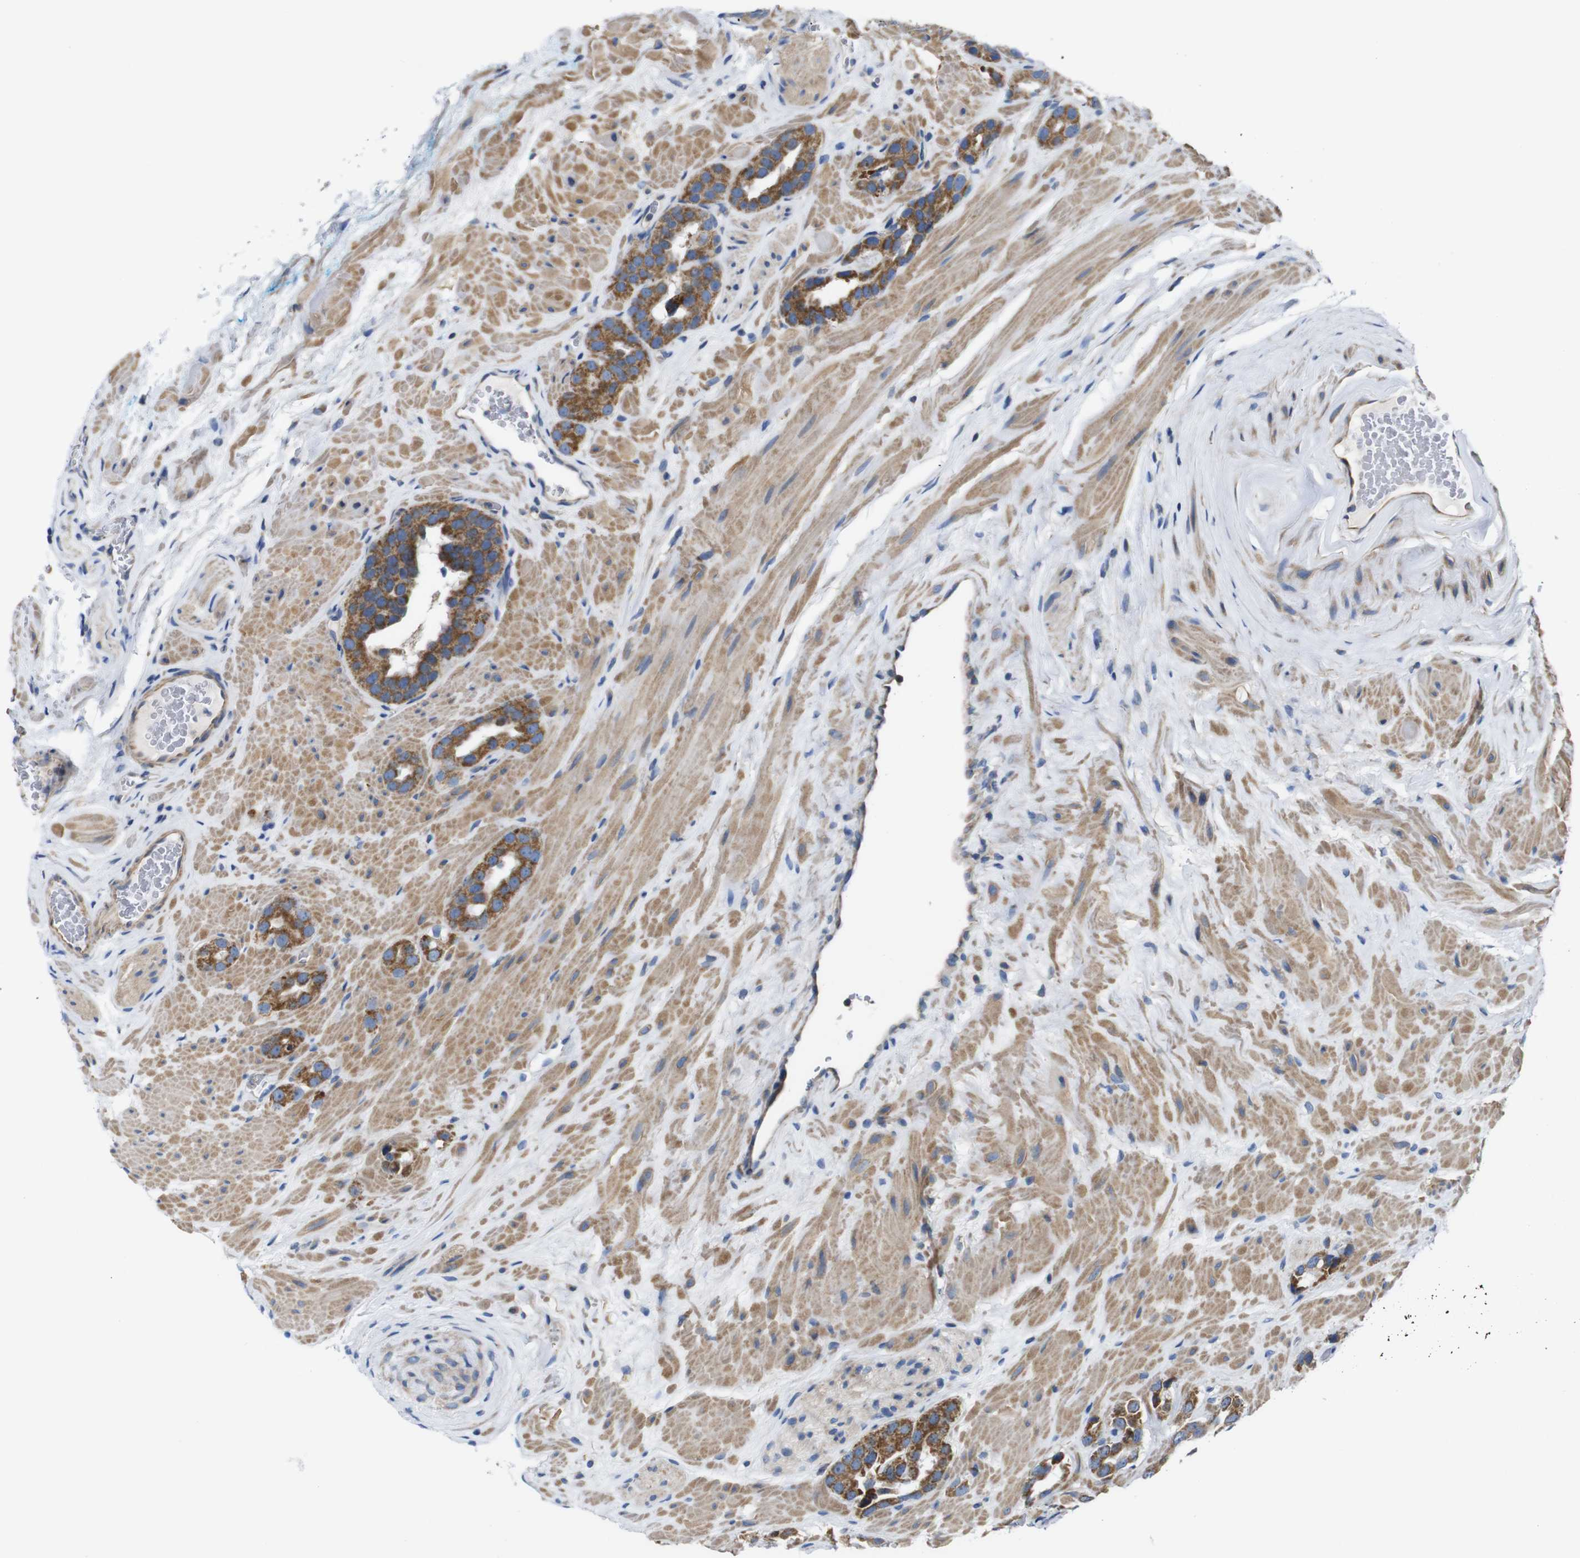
{"staining": {"intensity": "moderate", "quantity": ">75%", "location": "cytoplasmic/membranous"}, "tissue": "prostate cancer", "cell_type": "Tumor cells", "image_type": "cancer", "snomed": [{"axis": "morphology", "description": "Adenocarcinoma, High grade"}, {"axis": "topography", "description": "Prostate"}], "caption": "A micrograph showing moderate cytoplasmic/membranous staining in approximately >75% of tumor cells in prostate cancer (adenocarcinoma (high-grade)), as visualized by brown immunohistochemical staining.", "gene": "PDCD1LG2", "patient": {"sex": "male", "age": 64}}